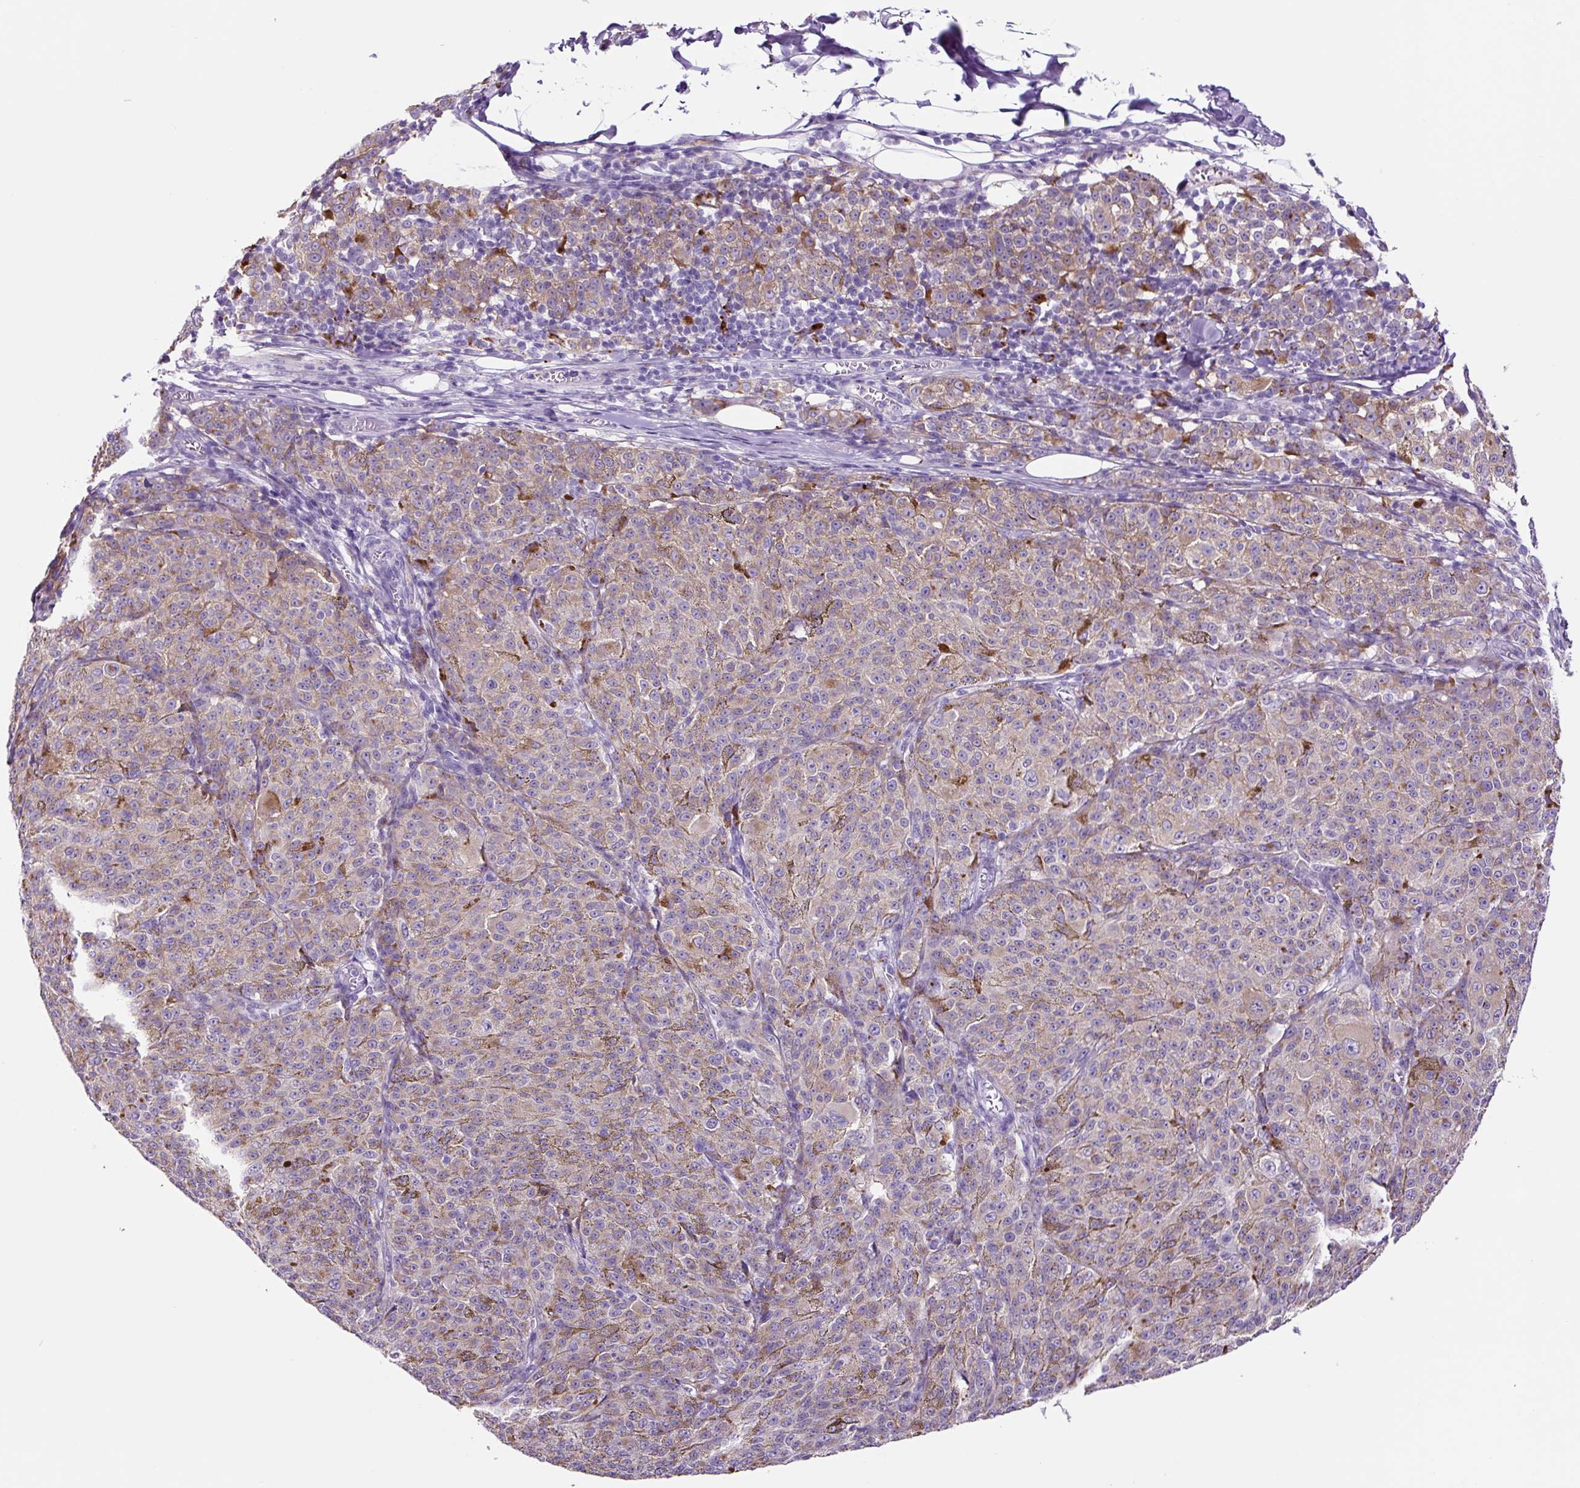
{"staining": {"intensity": "weak", "quantity": "25%-75%", "location": "cytoplasmic/membranous"}, "tissue": "melanoma", "cell_type": "Tumor cells", "image_type": "cancer", "snomed": [{"axis": "morphology", "description": "Malignant melanoma, NOS"}, {"axis": "topography", "description": "Skin"}], "caption": "Malignant melanoma stained for a protein (brown) shows weak cytoplasmic/membranous positive positivity in approximately 25%-75% of tumor cells.", "gene": "LCN10", "patient": {"sex": "female", "age": 52}}